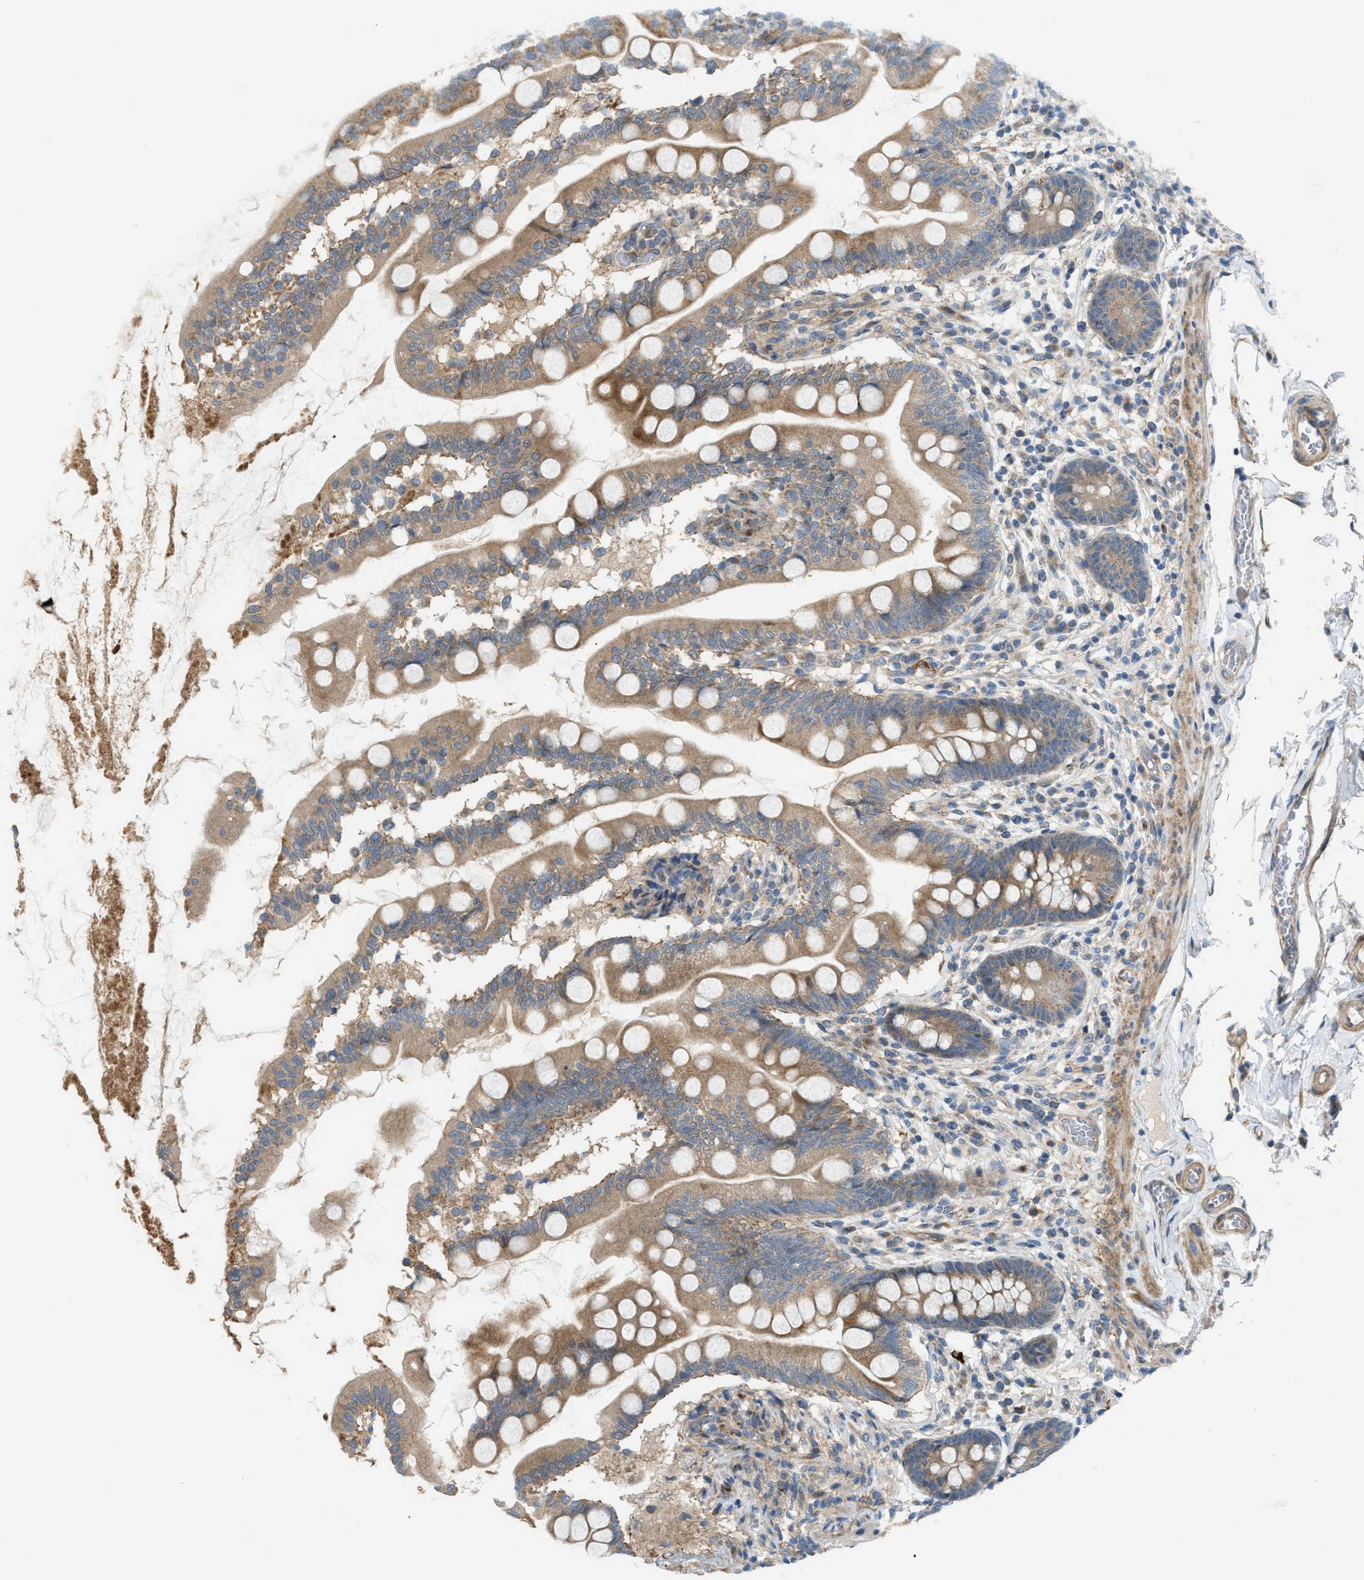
{"staining": {"intensity": "moderate", "quantity": ">75%", "location": "cytoplasmic/membranous"}, "tissue": "small intestine", "cell_type": "Glandular cells", "image_type": "normal", "snomed": [{"axis": "morphology", "description": "Normal tissue, NOS"}, {"axis": "topography", "description": "Small intestine"}], "caption": "Immunohistochemical staining of normal small intestine reveals medium levels of moderate cytoplasmic/membranous staining in approximately >75% of glandular cells.", "gene": "CYB5D1", "patient": {"sex": "female", "age": 56}}